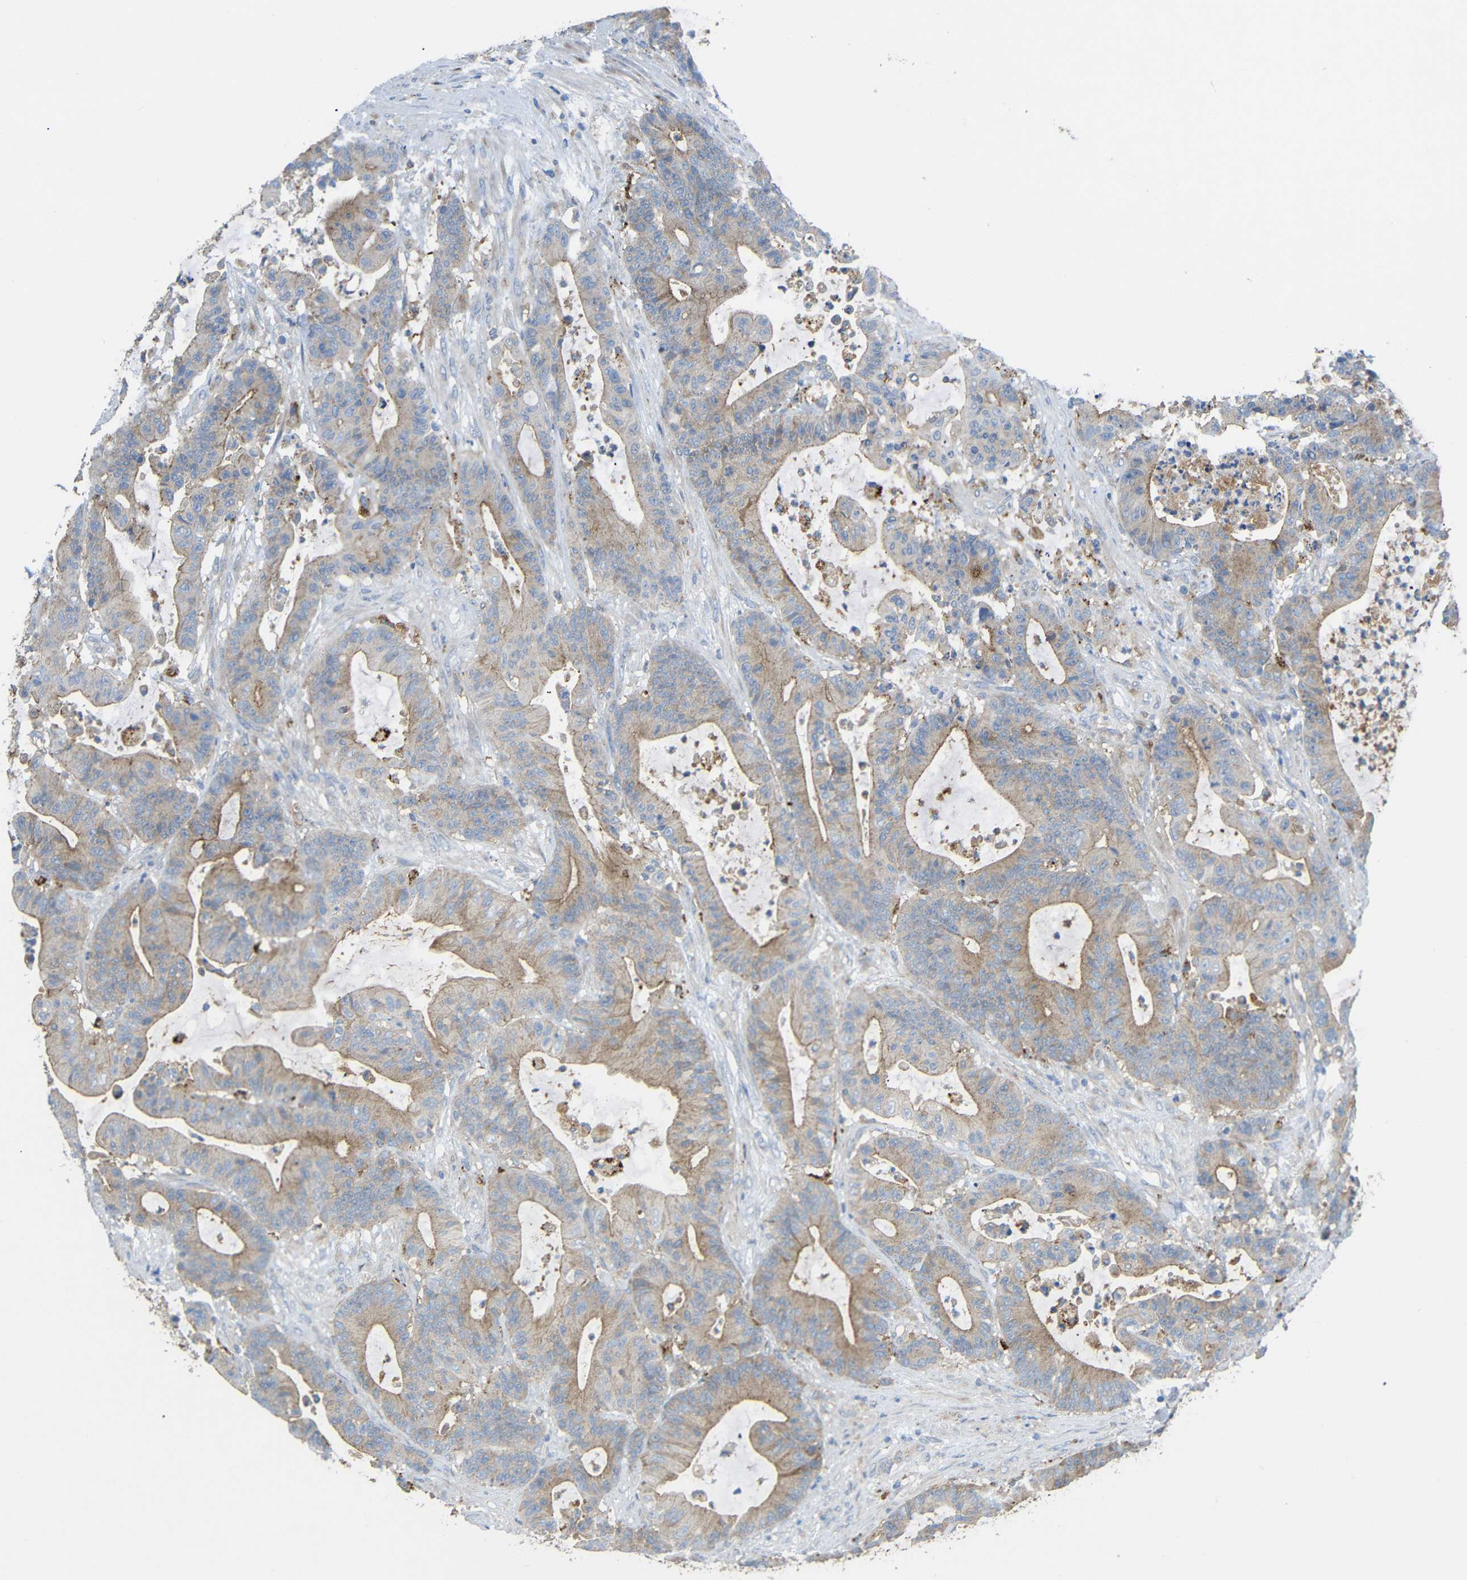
{"staining": {"intensity": "moderate", "quantity": ">75%", "location": "cytoplasmic/membranous"}, "tissue": "colorectal cancer", "cell_type": "Tumor cells", "image_type": "cancer", "snomed": [{"axis": "morphology", "description": "Adenocarcinoma, NOS"}, {"axis": "topography", "description": "Colon"}], "caption": "Protein expression analysis of adenocarcinoma (colorectal) displays moderate cytoplasmic/membranous staining in about >75% of tumor cells.", "gene": "SYPL1", "patient": {"sex": "female", "age": 84}}